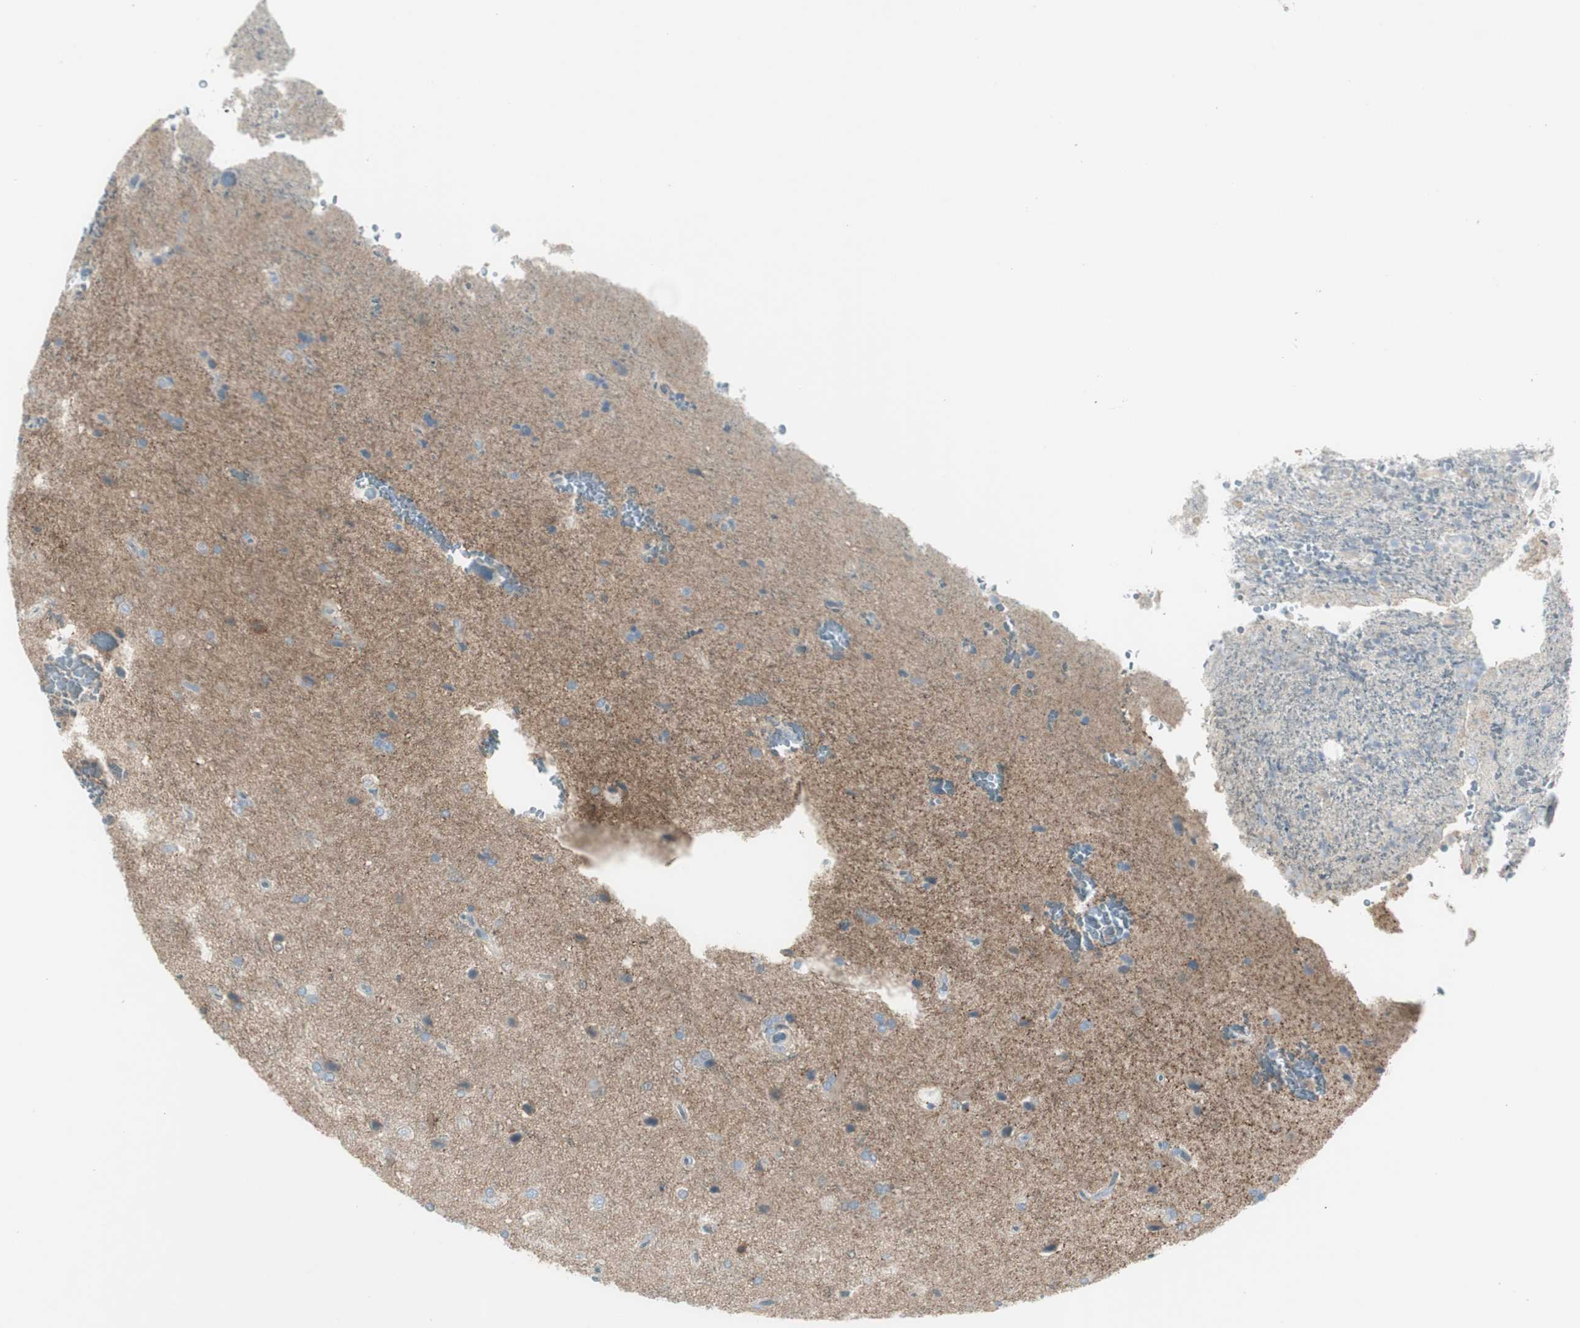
{"staining": {"intensity": "negative", "quantity": "none", "location": "none"}, "tissue": "glioma", "cell_type": "Tumor cells", "image_type": "cancer", "snomed": [{"axis": "morphology", "description": "Glioma, malignant, High grade"}, {"axis": "topography", "description": "Brain"}], "caption": "A histopathology image of human glioma is negative for staining in tumor cells.", "gene": "CACNA2D1", "patient": {"sex": "male", "age": 71}}